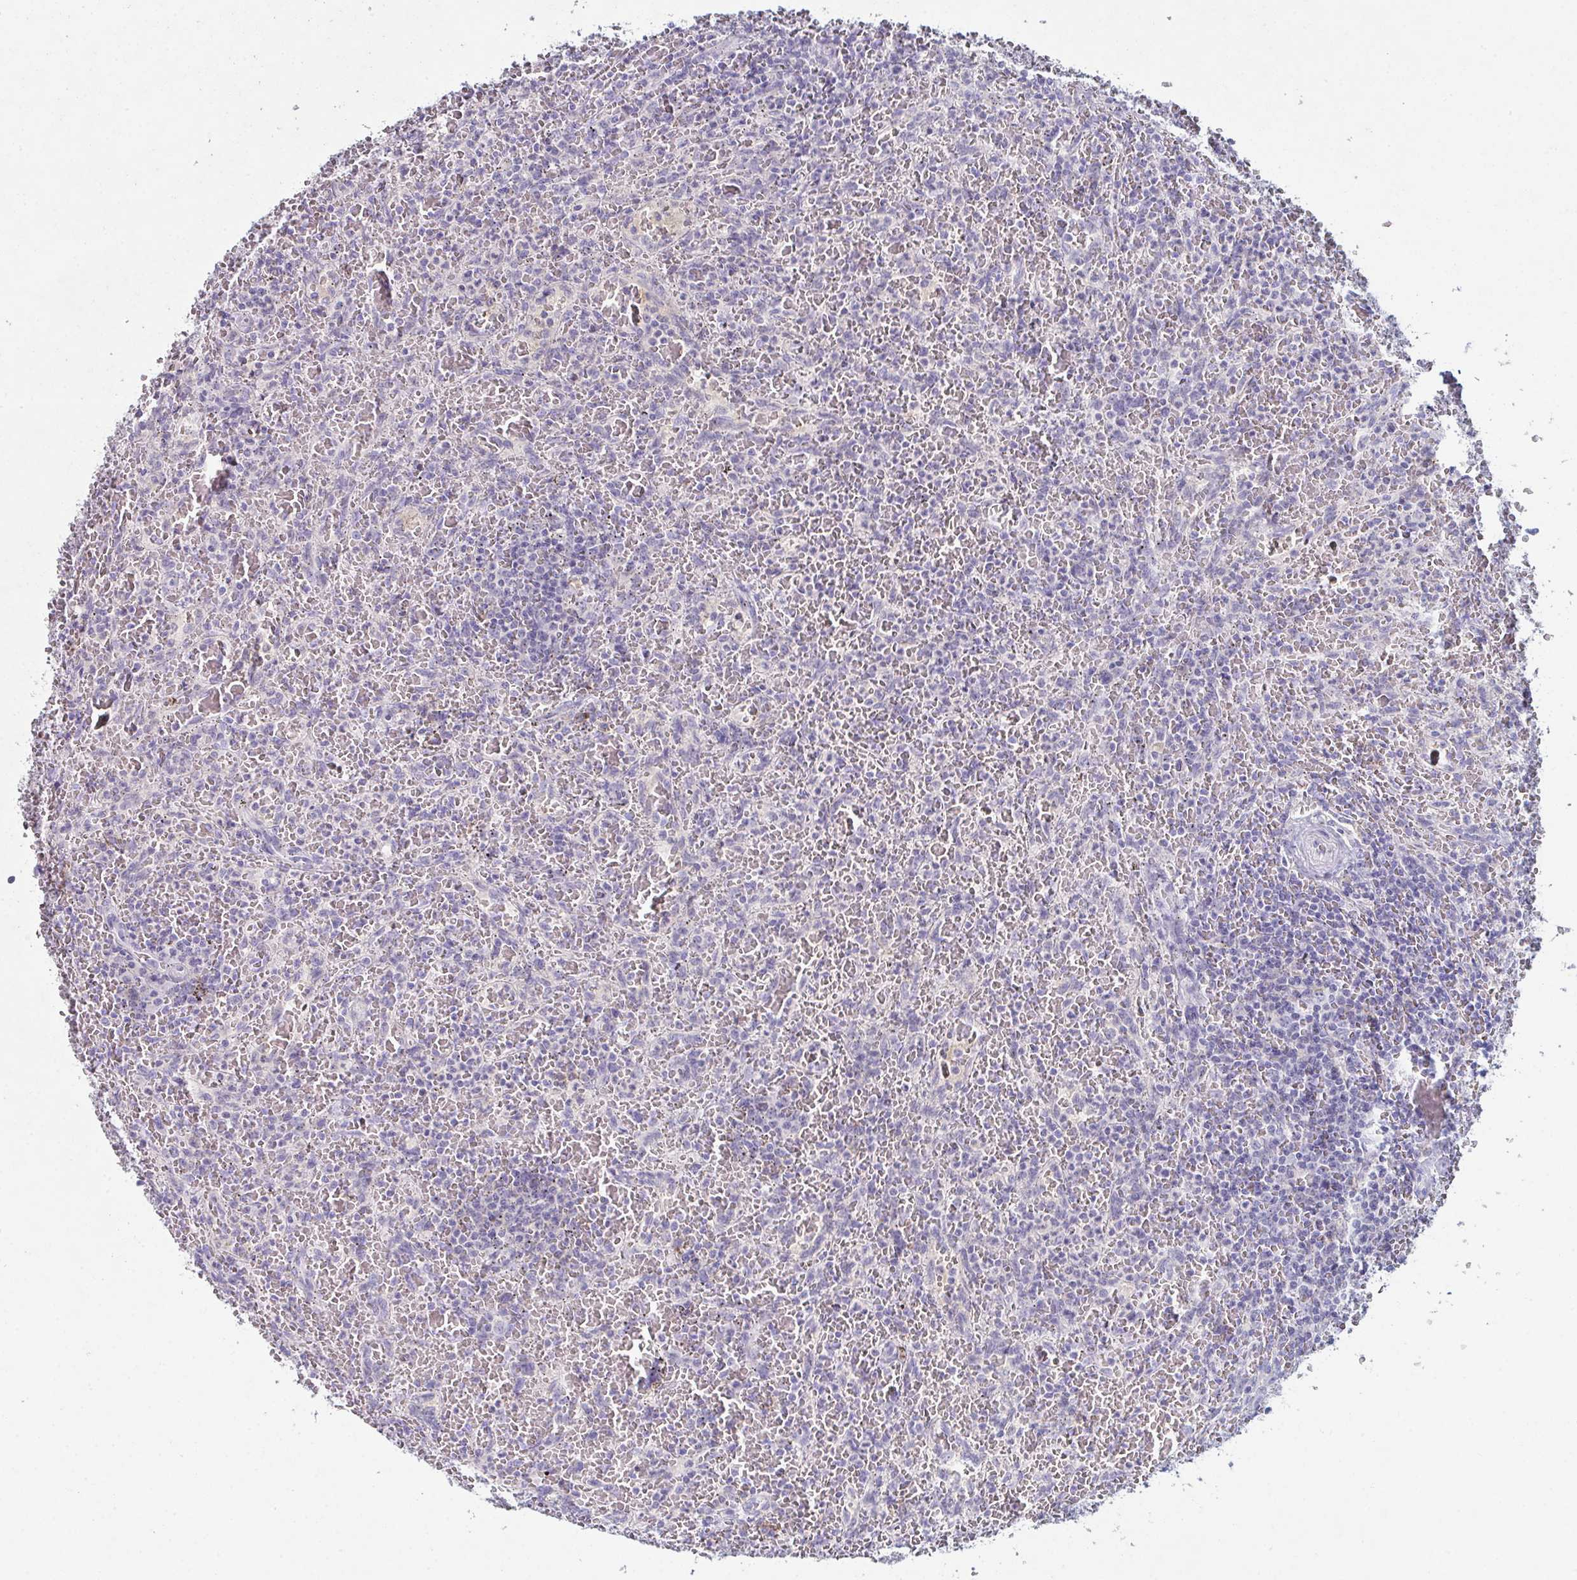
{"staining": {"intensity": "negative", "quantity": "none", "location": "none"}, "tissue": "lymphoma", "cell_type": "Tumor cells", "image_type": "cancer", "snomed": [{"axis": "morphology", "description": "Malignant lymphoma, non-Hodgkin's type, Low grade"}, {"axis": "topography", "description": "Spleen"}], "caption": "Tumor cells show no significant protein expression in malignant lymphoma, non-Hodgkin's type (low-grade).", "gene": "ADAM21", "patient": {"sex": "female", "age": 64}}